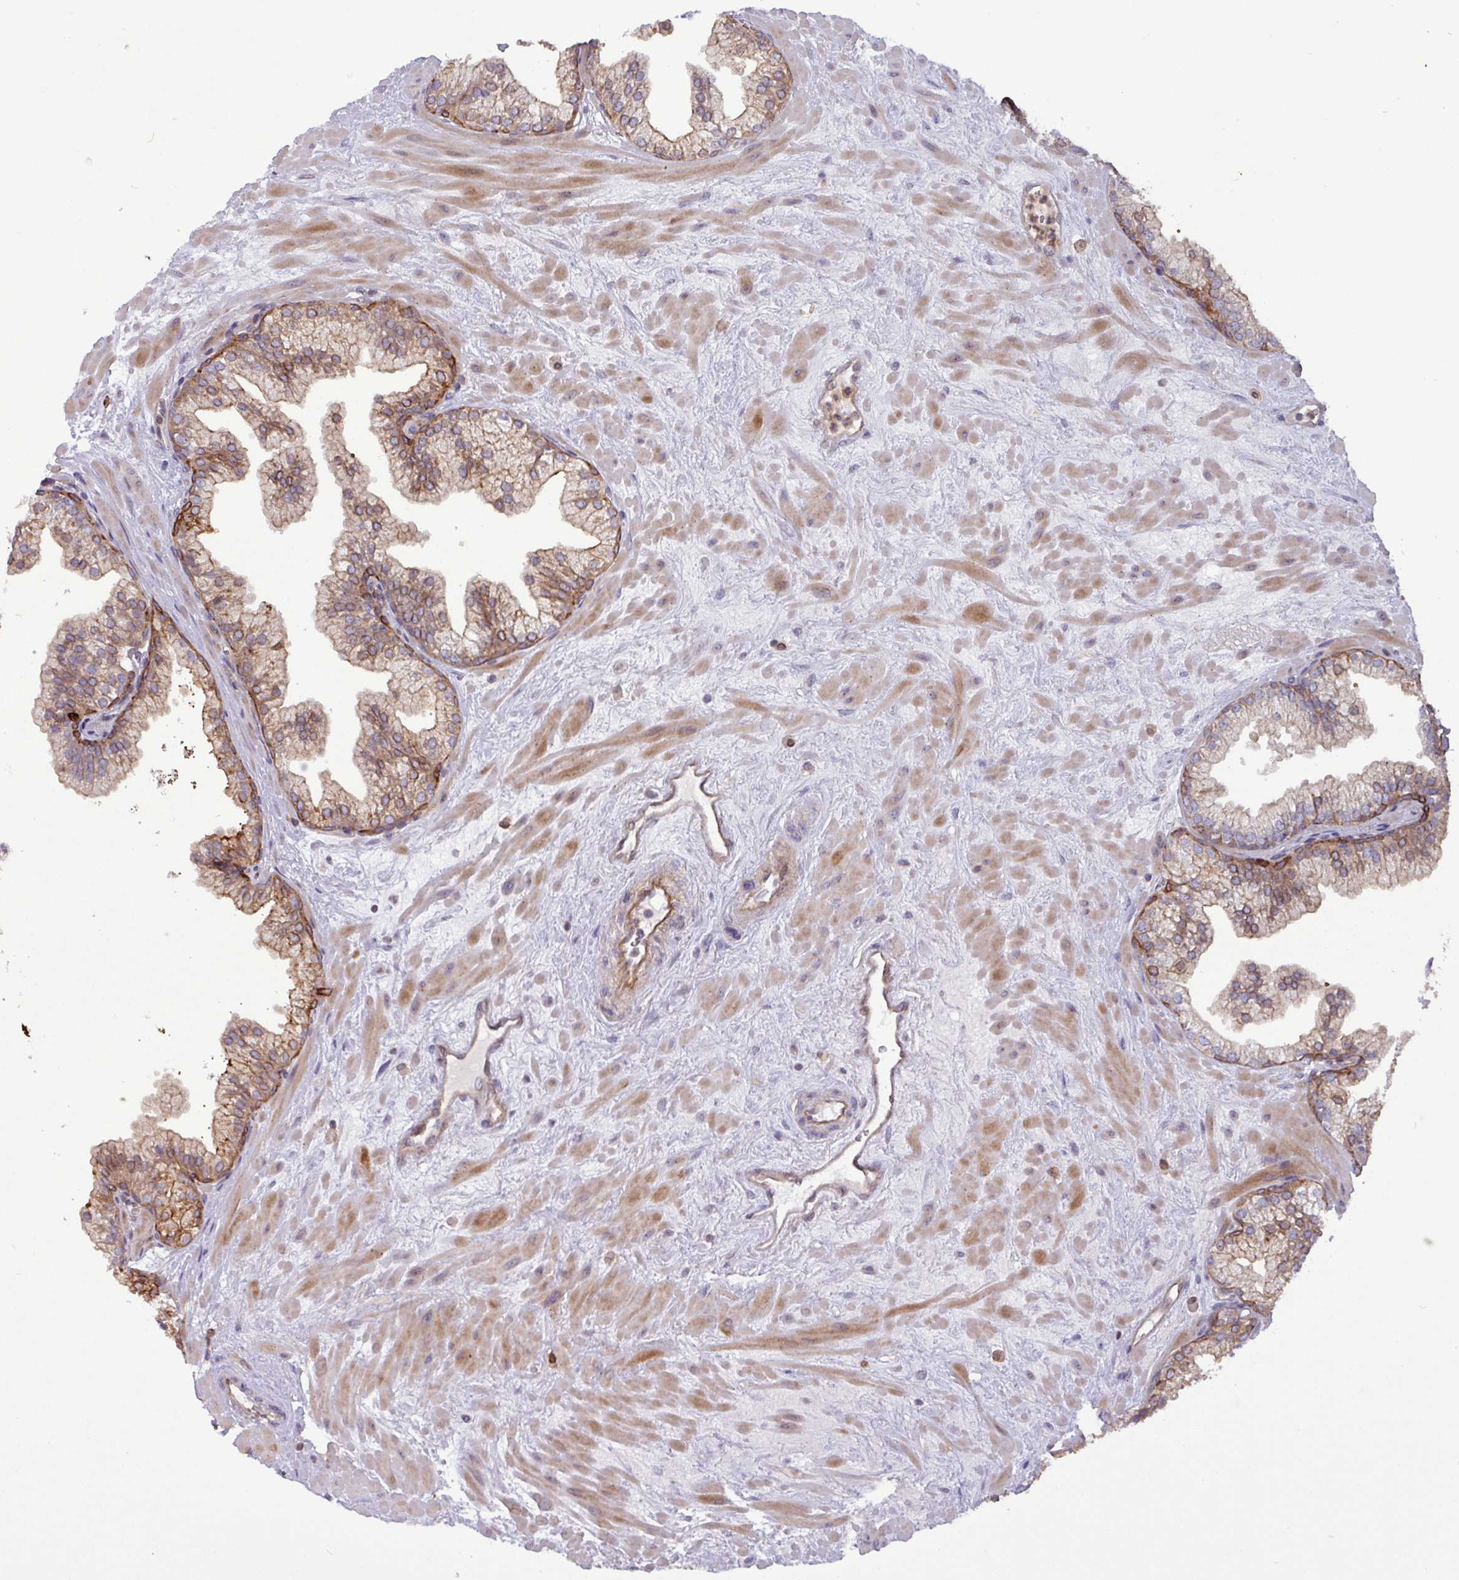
{"staining": {"intensity": "moderate", "quantity": ">75%", "location": "cytoplasmic/membranous"}, "tissue": "prostate", "cell_type": "Glandular cells", "image_type": "normal", "snomed": [{"axis": "morphology", "description": "Normal tissue, NOS"}, {"axis": "topography", "description": "Prostate"}, {"axis": "topography", "description": "Peripheral nerve tissue"}], "caption": "Prostate stained with DAB IHC demonstrates medium levels of moderate cytoplasmic/membranous positivity in about >75% of glandular cells.", "gene": "CNTRL", "patient": {"sex": "male", "age": 61}}